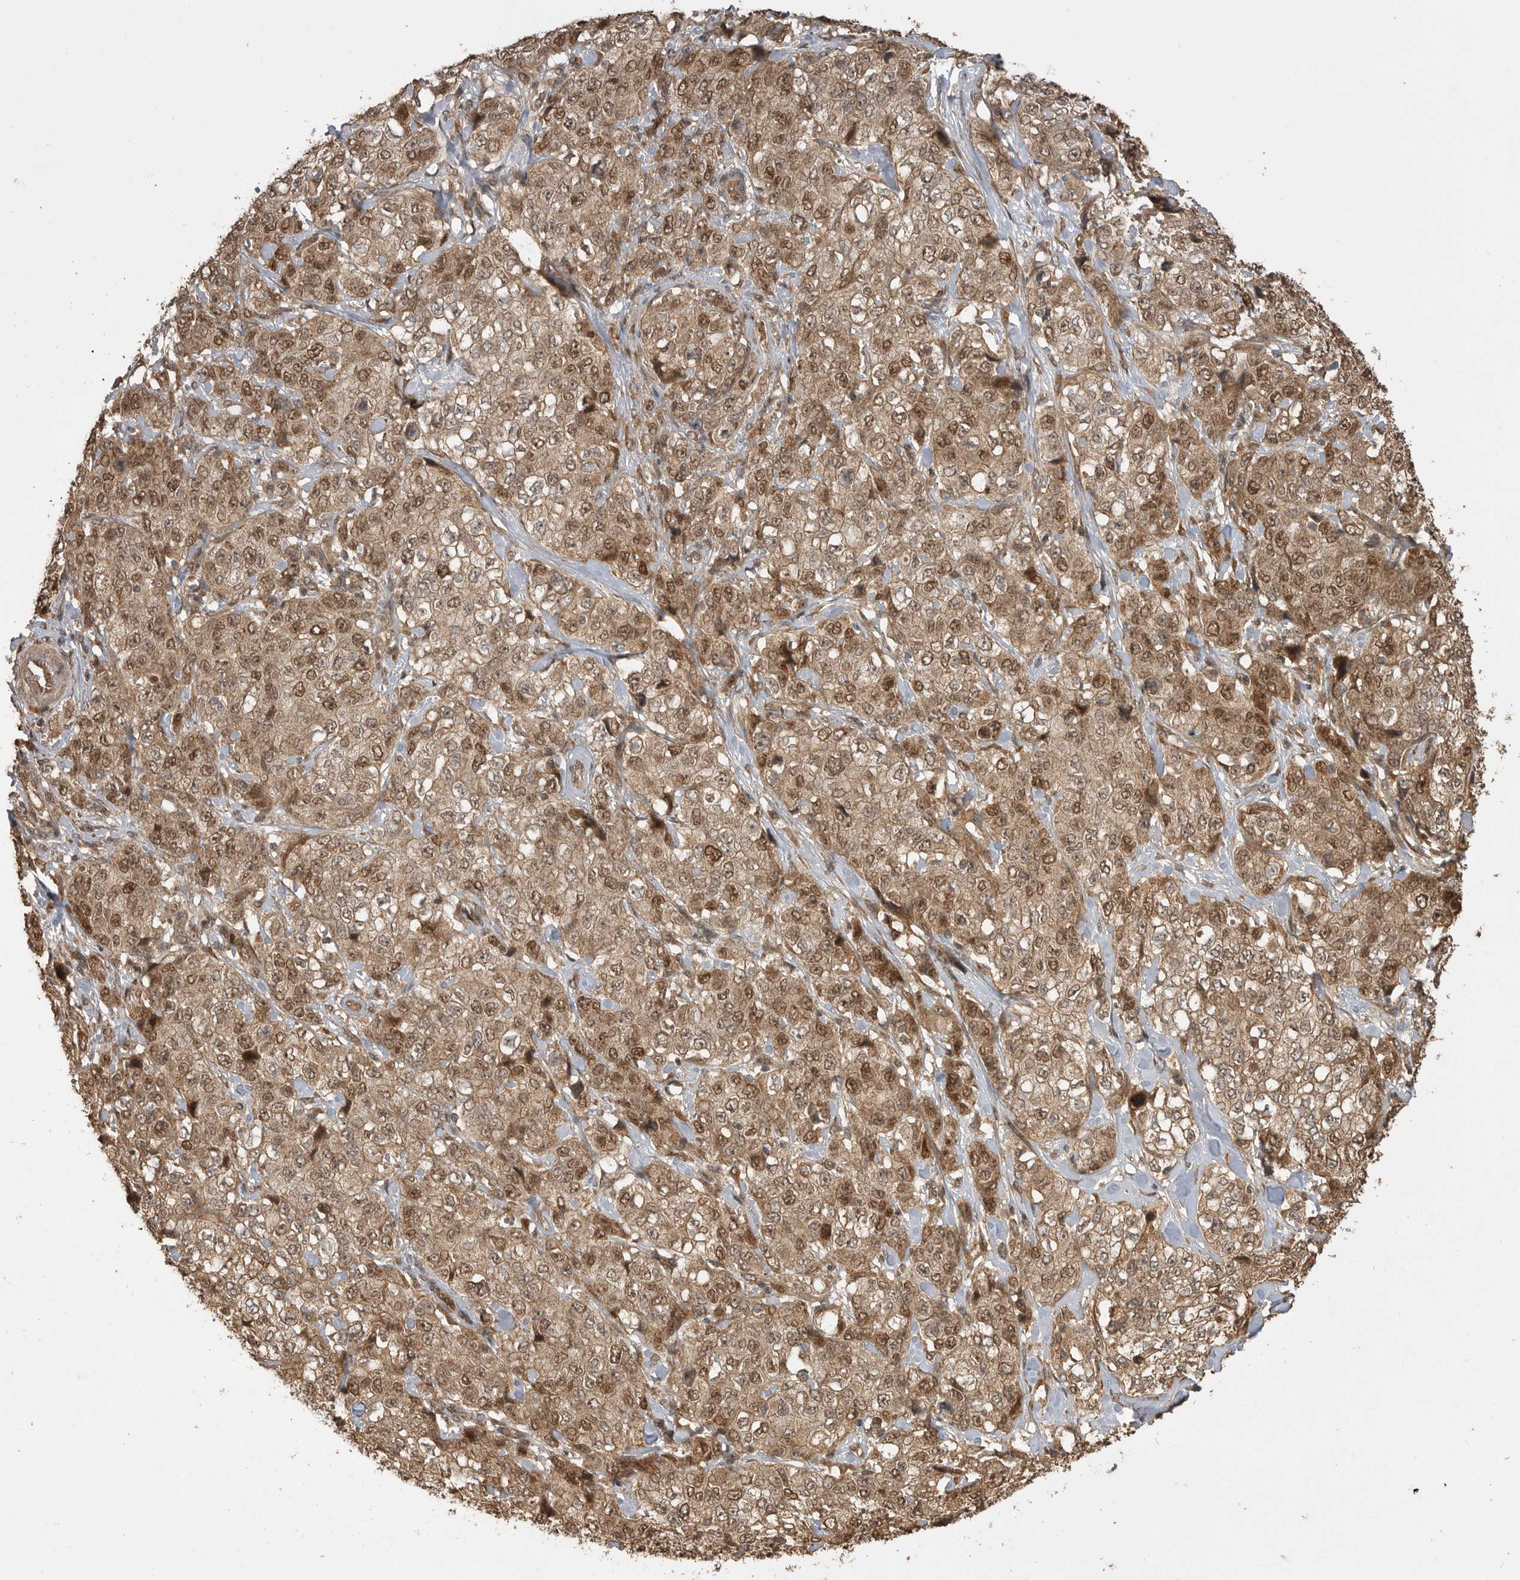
{"staining": {"intensity": "moderate", "quantity": ">75%", "location": "cytoplasmic/membranous,nuclear"}, "tissue": "stomach cancer", "cell_type": "Tumor cells", "image_type": "cancer", "snomed": [{"axis": "morphology", "description": "Adenocarcinoma, NOS"}, {"axis": "topography", "description": "Stomach"}], "caption": "About >75% of tumor cells in stomach cancer reveal moderate cytoplasmic/membranous and nuclear protein expression as visualized by brown immunohistochemical staining.", "gene": "BOC", "patient": {"sex": "male", "age": 48}}